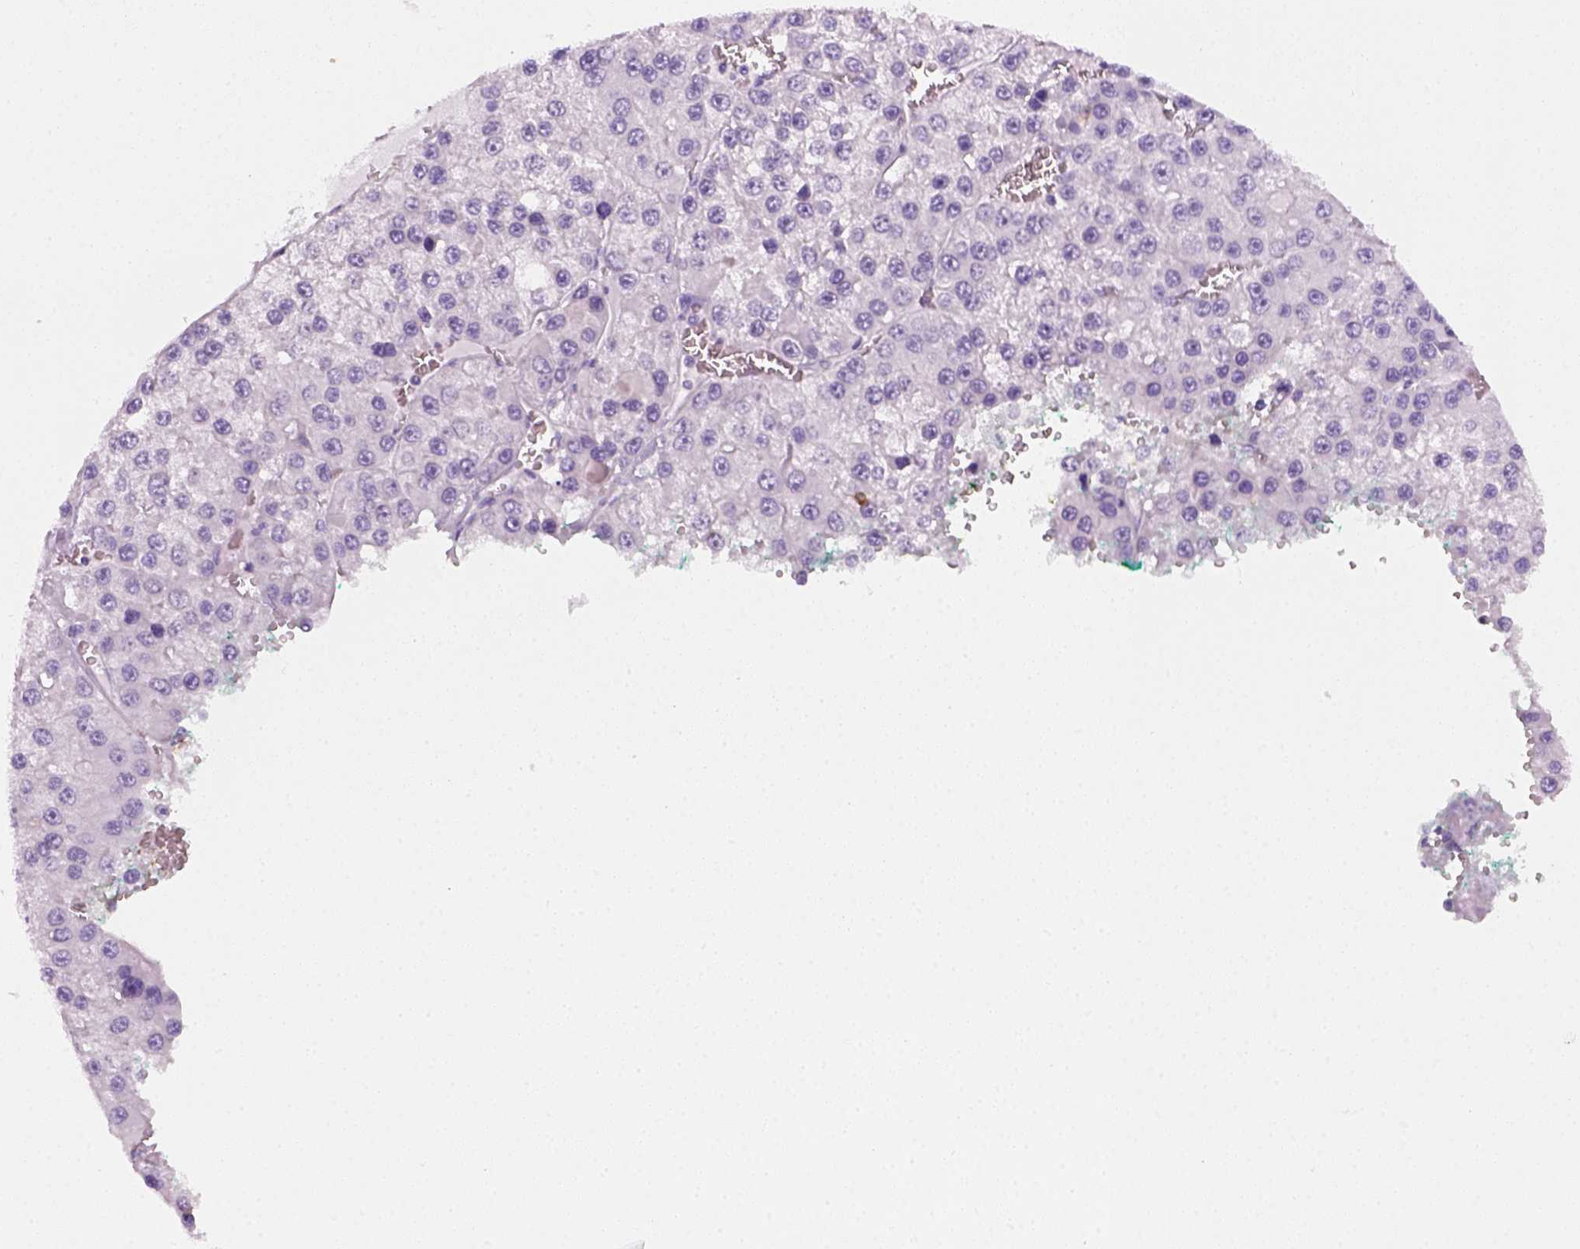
{"staining": {"intensity": "negative", "quantity": "none", "location": "none"}, "tissue": "liver cancer", "cell_type": "Tumor cells", "image_type": "cancer", "snomed": [{"axis": "morphology", "description": "Carcinoma, Hepatocellular, NOS"}, {"axis": "topography", "description": "Liver"}], "caption": "Immunohistochemistry micrograph of human liver cancer stained for a protein (brown), which demonstrates no positivity in tumor cells.", "gene": "AQP3", "patient": {"sex": "female", "age": 73}}